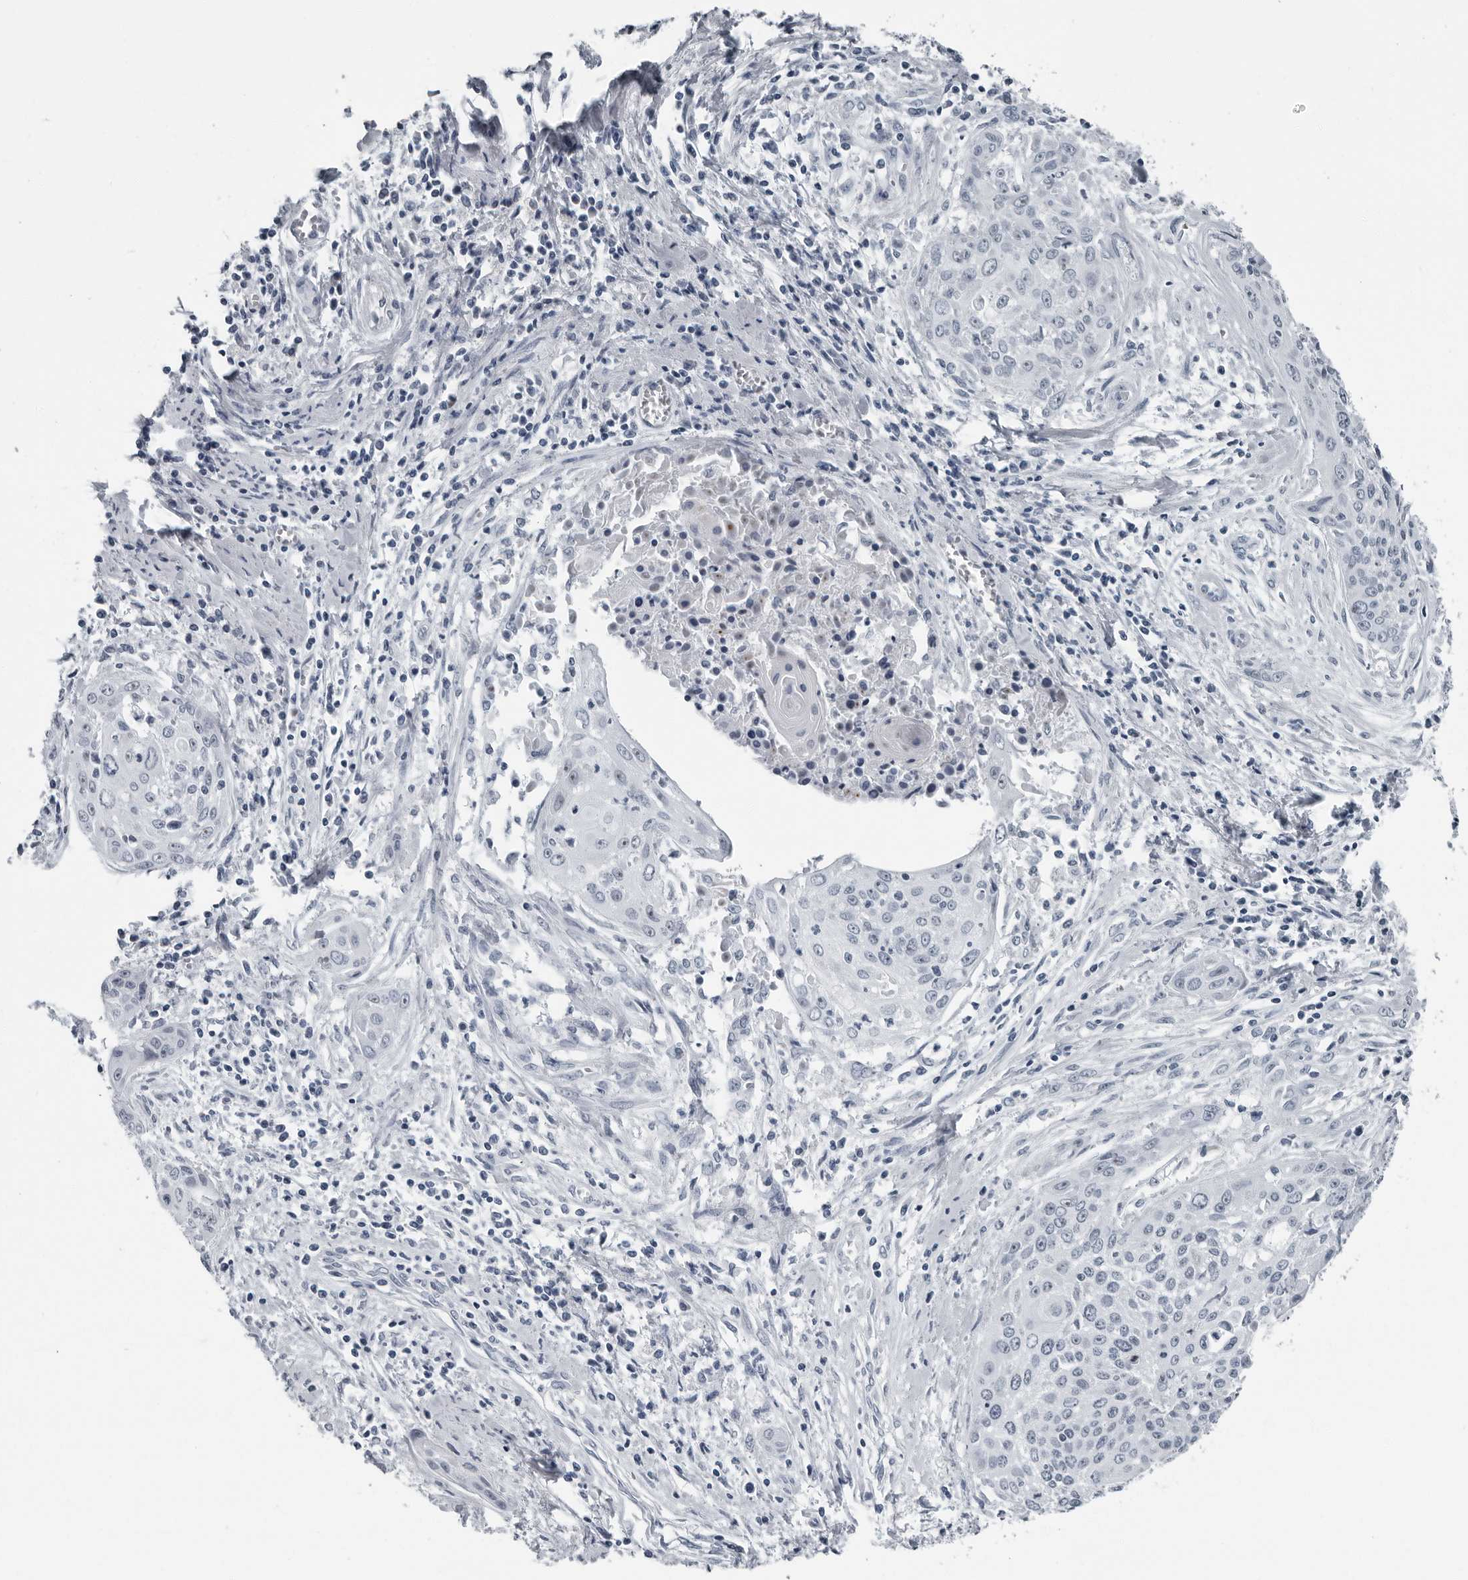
{"staining": {"intensity": "negative", "quantity": "none", "location": "none"}, "tissue": "cervical cancer", "cell_type": "Tumor cells", "image_type": "cancer", "snomed": [{"axis": "morphology", "description": "Squamous cell carcinoma, NOS"}, {"axis": "topography", "description": "Cervix"}], "caption": "Tumor cells show no significant protein expression in cervical squamous cell carcinoma.", "gene": "PDCD11", "patient": {"sex": "female", "age": 55}}